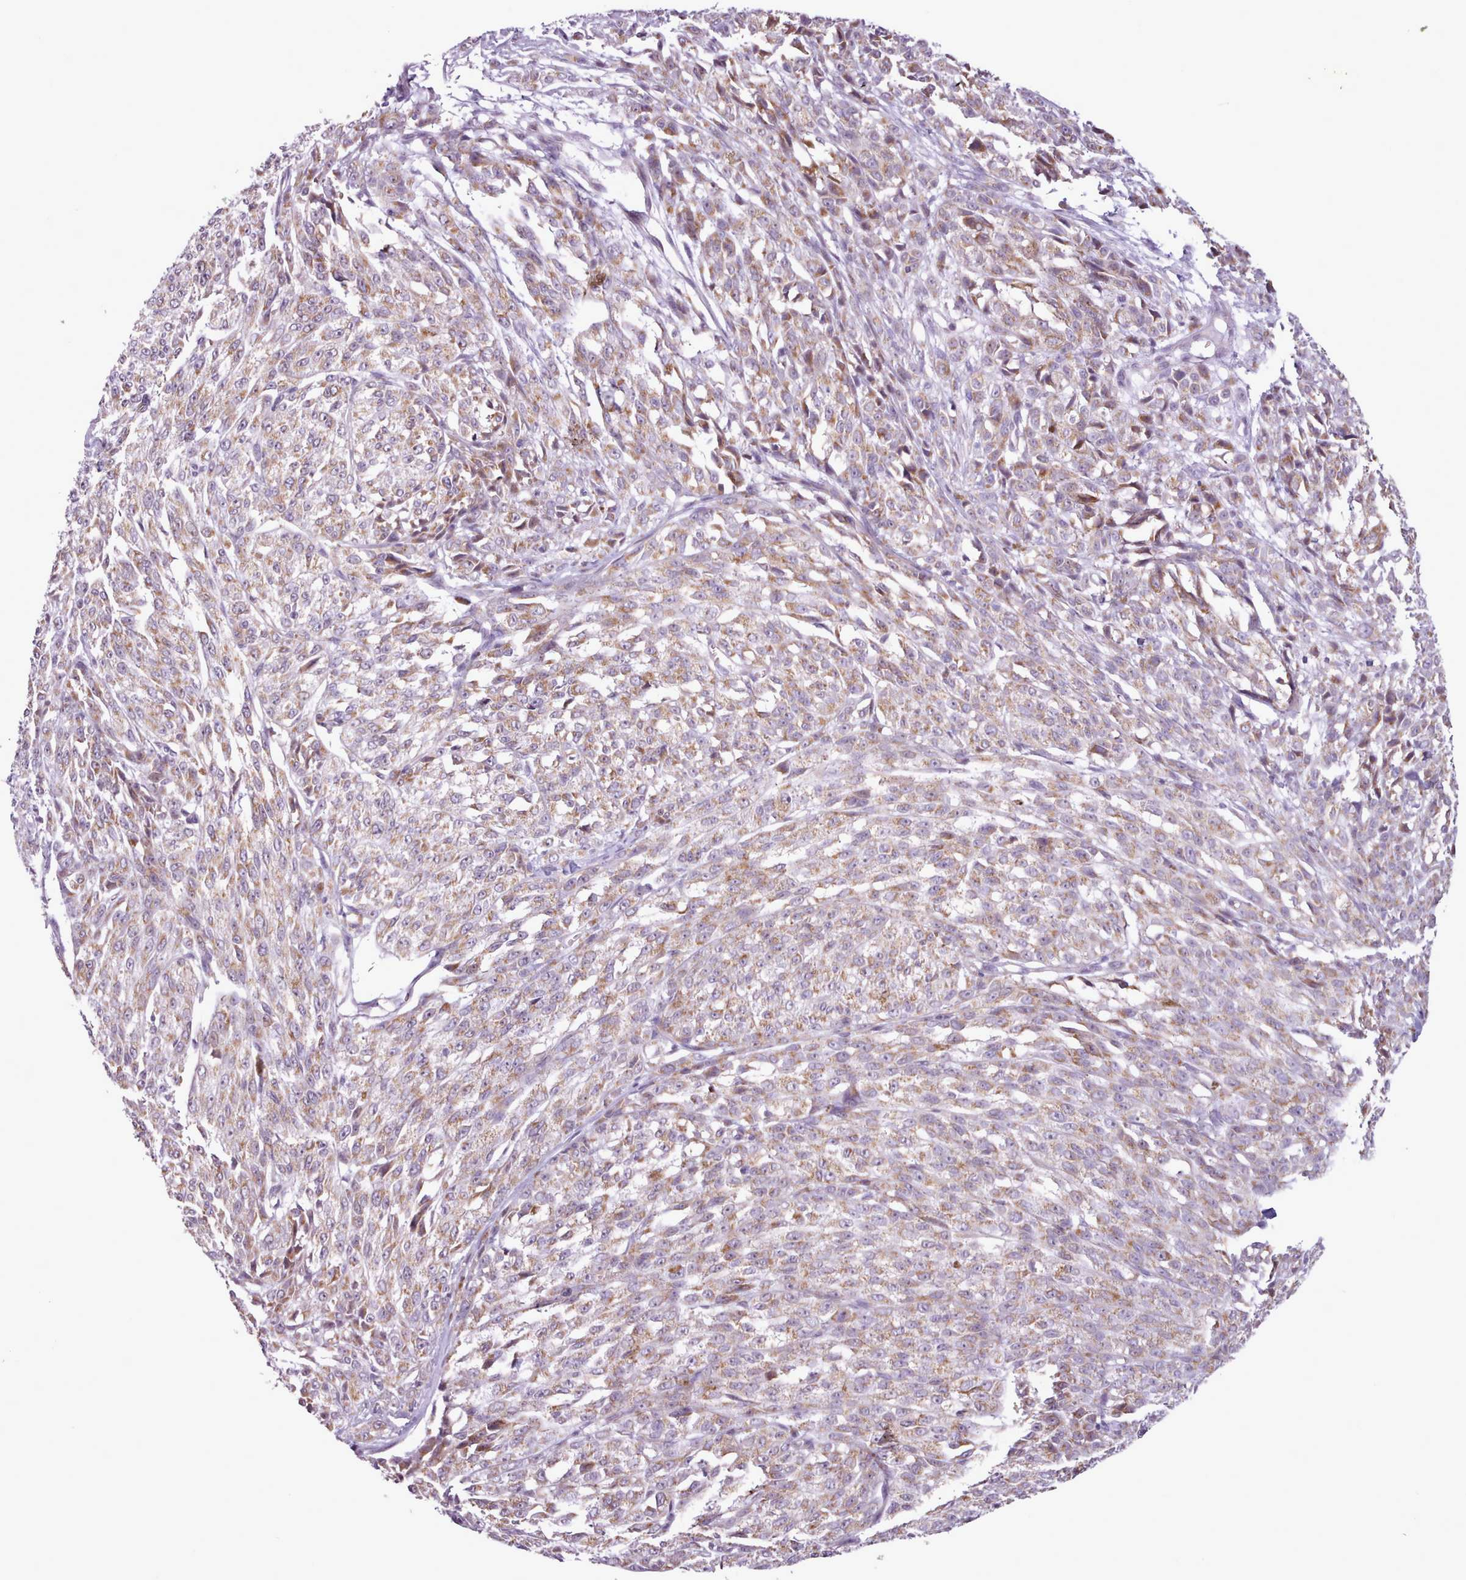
{"staining": {"intensity": "weak", "quantity": ">75%", "location": "cytoplasmic/membranous,nuclear"}, "tissue": "melanoma", "cell_type": "Tumor cells", "image_type": "cancer", "snomed": [{"axis": "morphology", "description": "Malignant melanoma, NOS"}, {"axis": "topography", "description": "Skin"}], "caption": "A brown stain labels weak cytoplasmic/membranous and nuclear expression of a protein in melanoma tumor cells. Immunohistochemistry stains the protein of interest in brown and the nuclei are stained blue.", "gene": "SLURP1", "patient": {"sex": "female", "age": 52}}